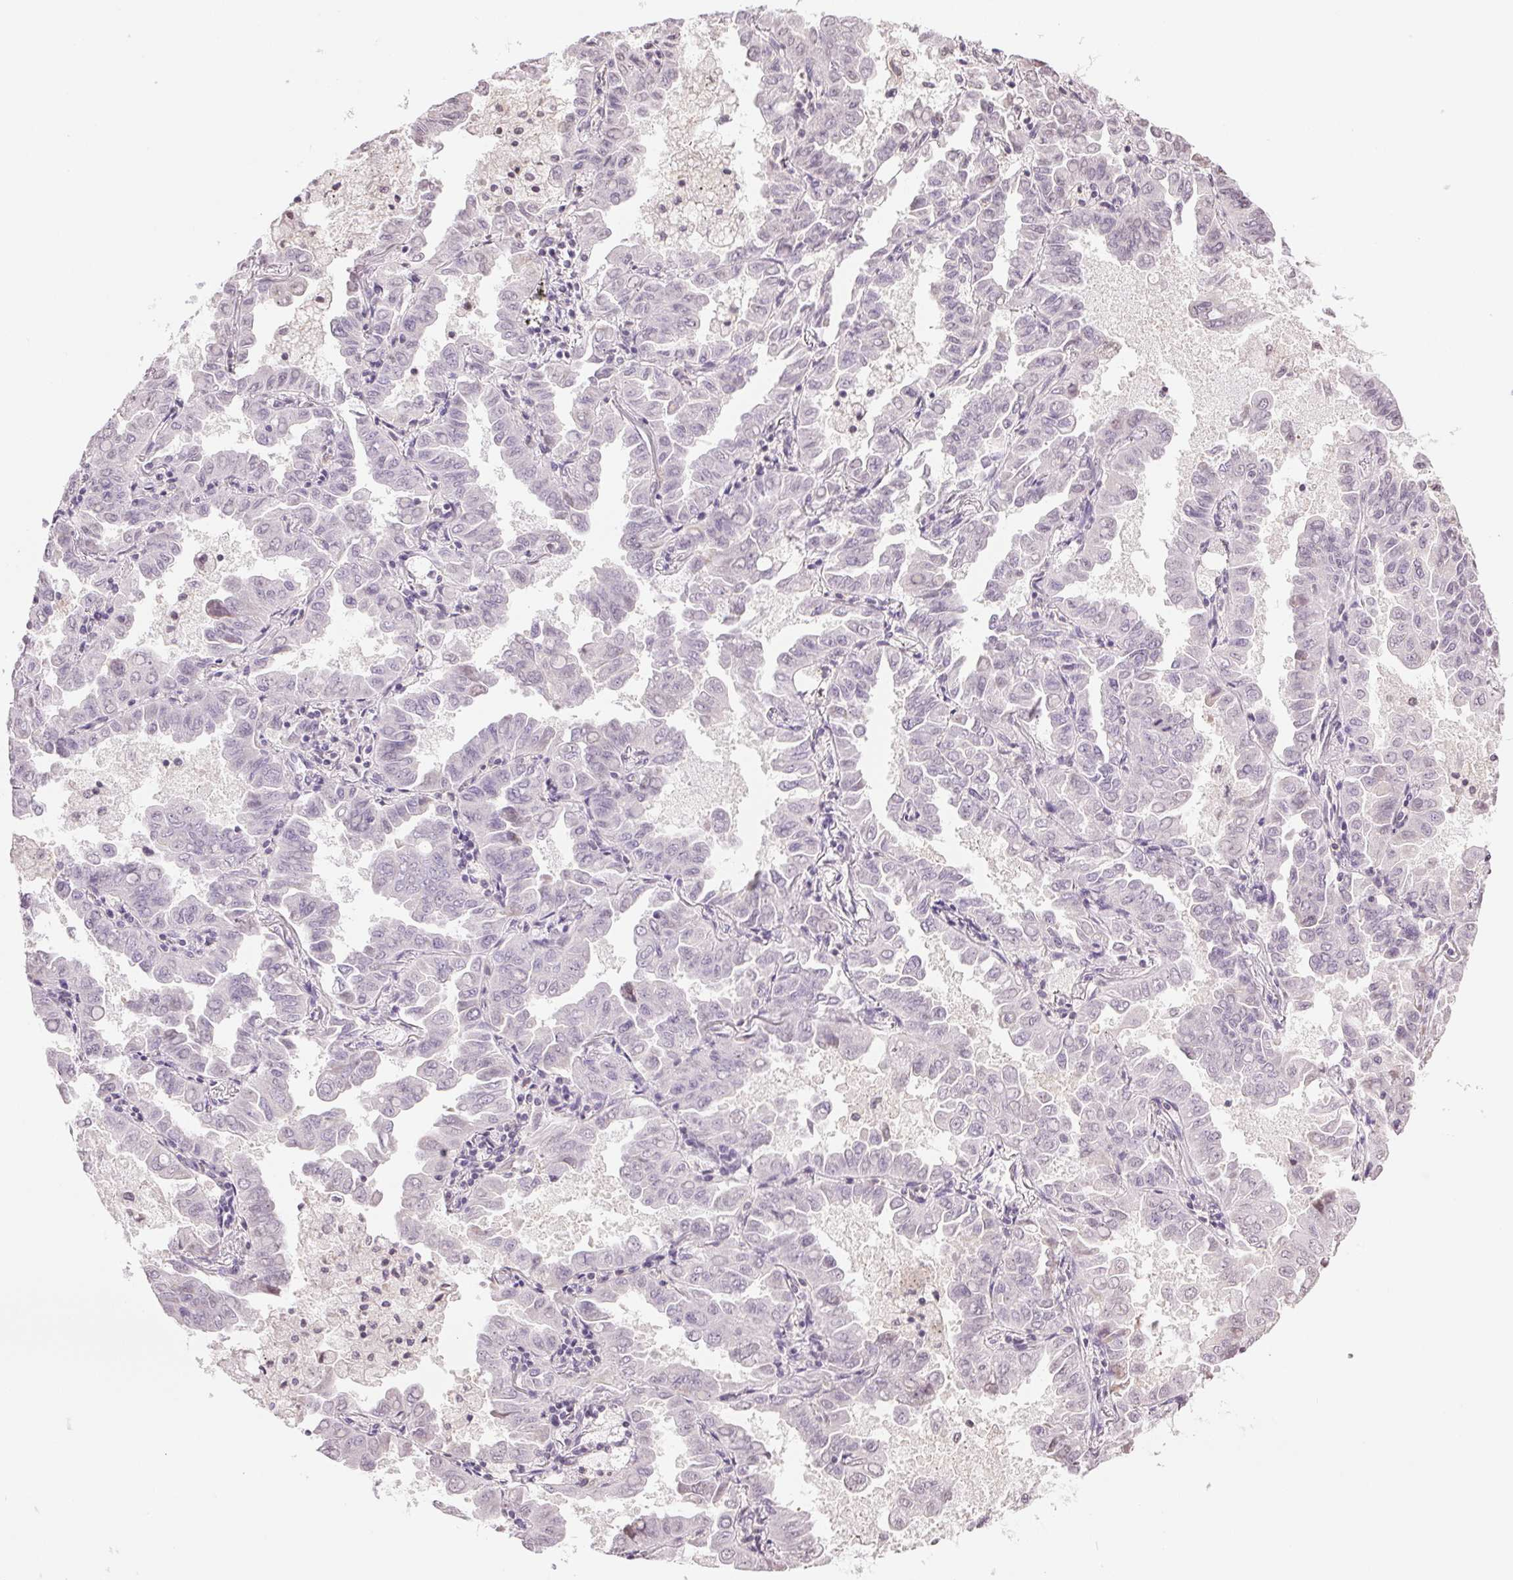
{"staining": {"intensity": "negative", "quantity": "none", "location": "none"}, "tissue": "lung cancer", "cell_type": "Tumor cells", "image_type": "cancer", "snomed": [{"axis": "morphology", "description": "Adenocarcinoma, NOS"}, {"axis": "topography", "description": "Lung"}], "caption": "This is an immunohistochemistry micrograph of human adenocarcinoma (lung). There is no staining in tumor cells.", "gene": "TNNT3", "patient": {"sex": "male", "age": 64}}